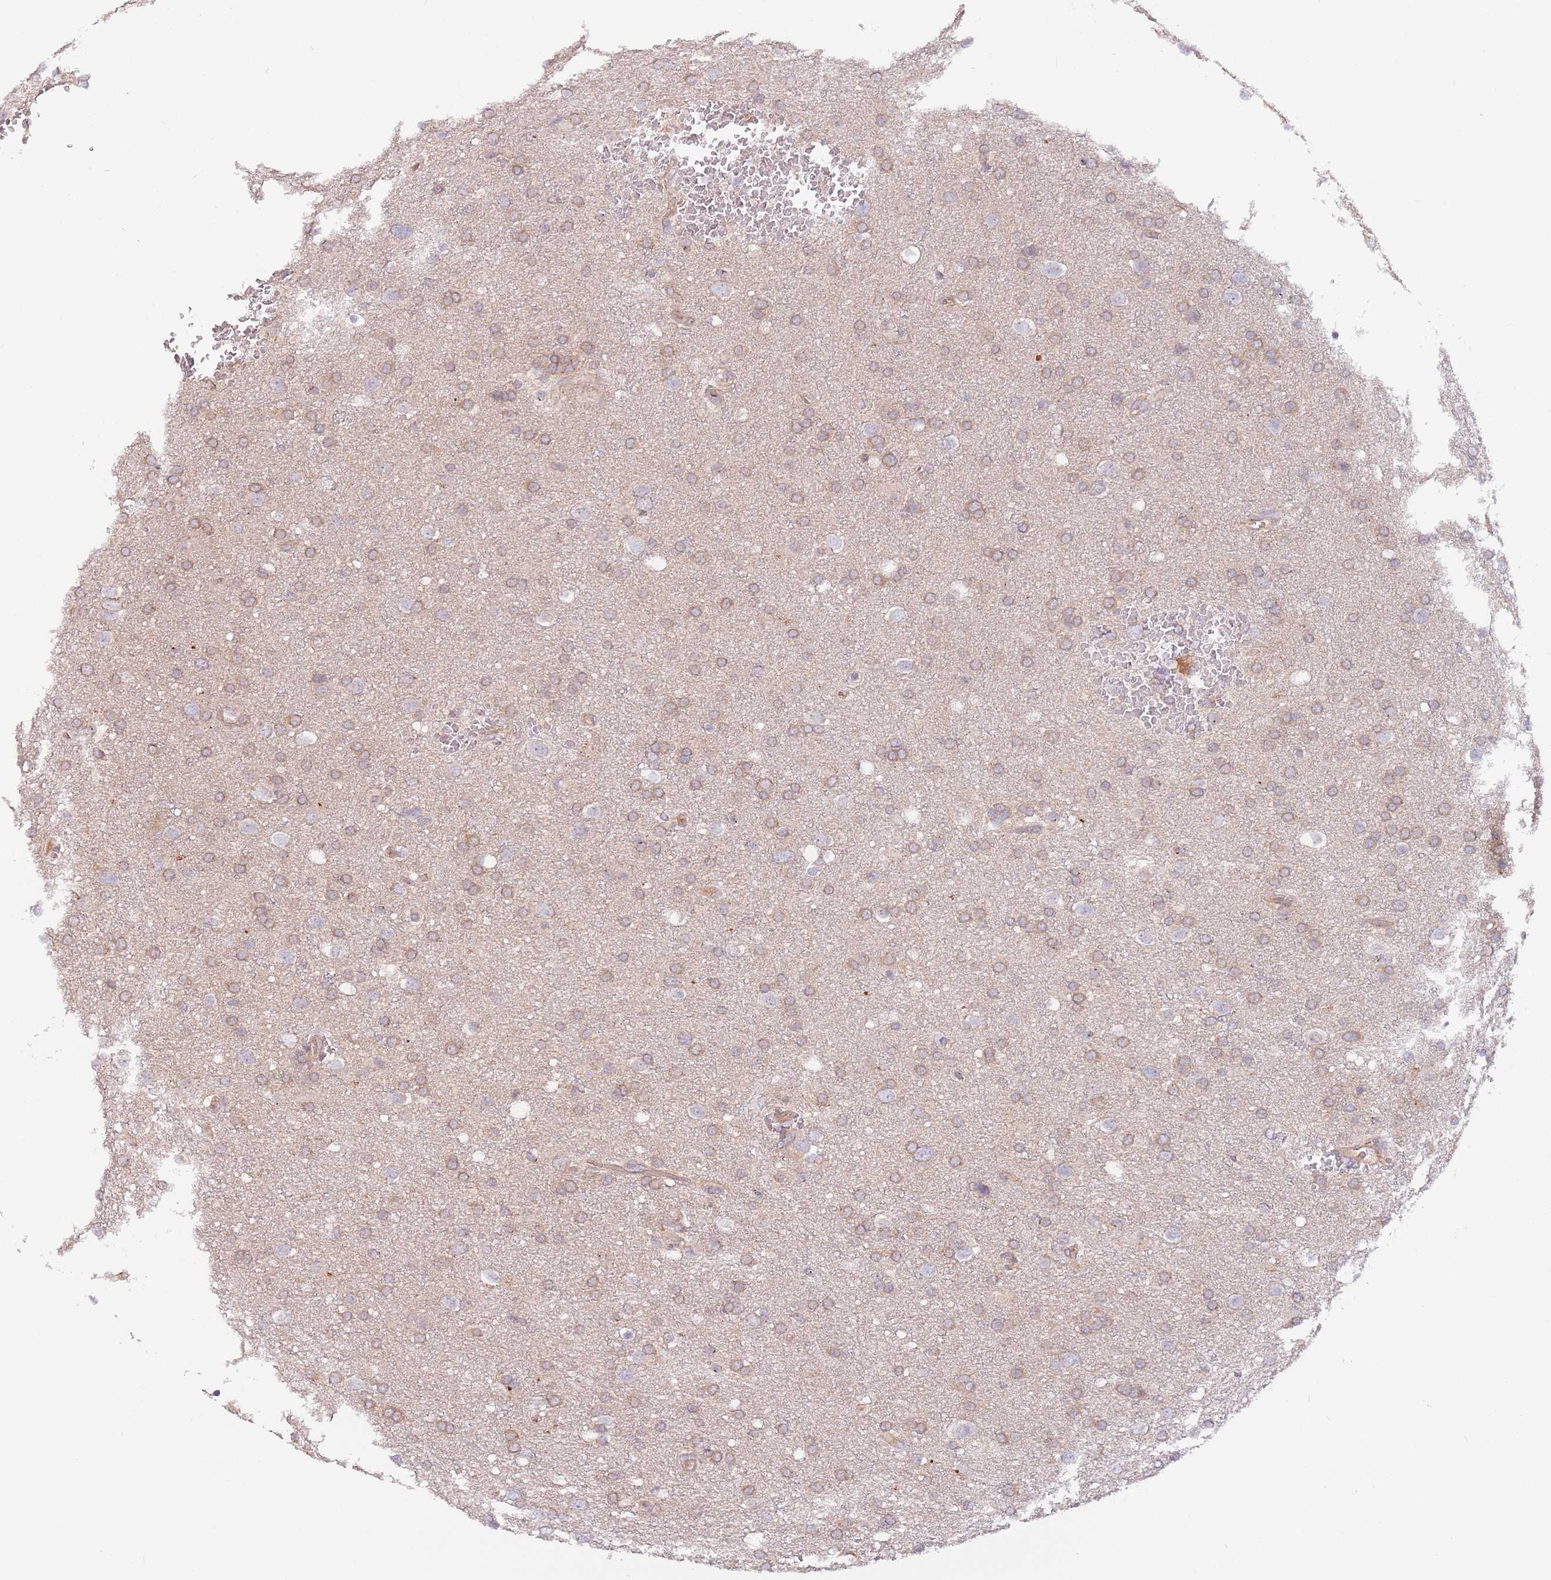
{"staining": {"intensity": "weak", "quantity": ">75%", "location": "cytoplasmic/membranous"}, "tissue": "glioma", "cell_type": "Tumor cells", "image_type": "cancer", "snomed": [{"axis": "morphology", "description": "Glioma, malignant, Low grade"}, {"axis": "topography", "description": "Brain"}], "caption": "This photomicrograph displays malignant glioma (low-grade) stained with immunohistochemistry (IHC) to label a protein in brown. The cytoplasmic/membranous of tumor cells show weak positivity for the protein. Nuclei are counter-stained blue.", "gene": "SAV1", "patient": {"sex": "female", "age": 32}}